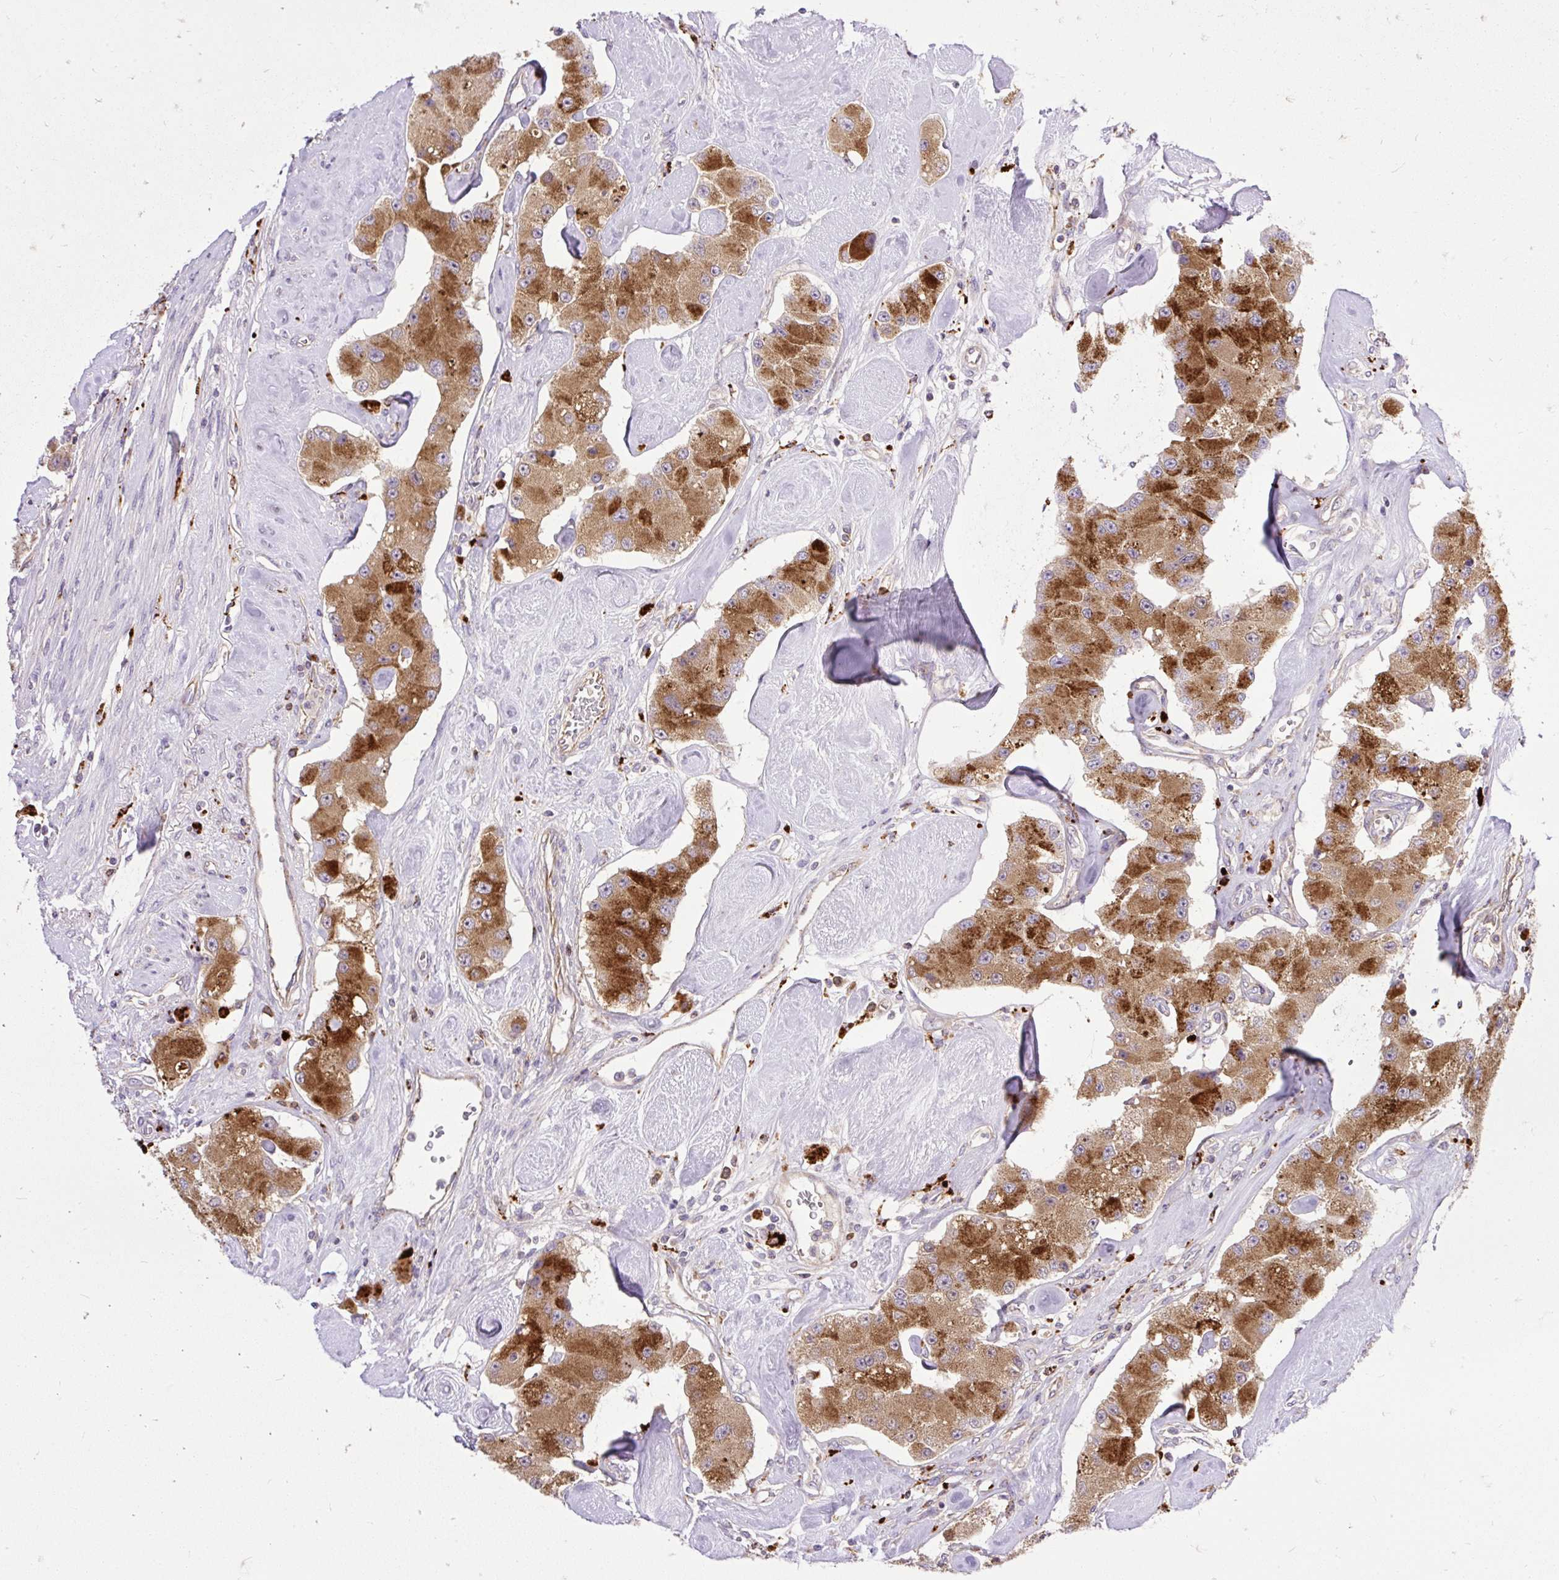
{"staining": {"intensity": "strong", "quantity": ">75%", "location": "cytoplasmic/membranous"}, "tissue": "carcinoid", "cell_type": "Tumor cells", "image_type": "cancer", "snomed": [{"axis": "morphology", "description": "Carcinoid, malignant, NOS"}, {"axis": "topography", "description": "Pancreas"}], "caption": "IHC micrograph of human carcinoid stained for a protein (brown), which exhibits high levels of strong cytoplasmic/membranous staining in about >75% of tumor cells.", "gene": "HEXB", "patient": {"sex": "male", "age": 41}}